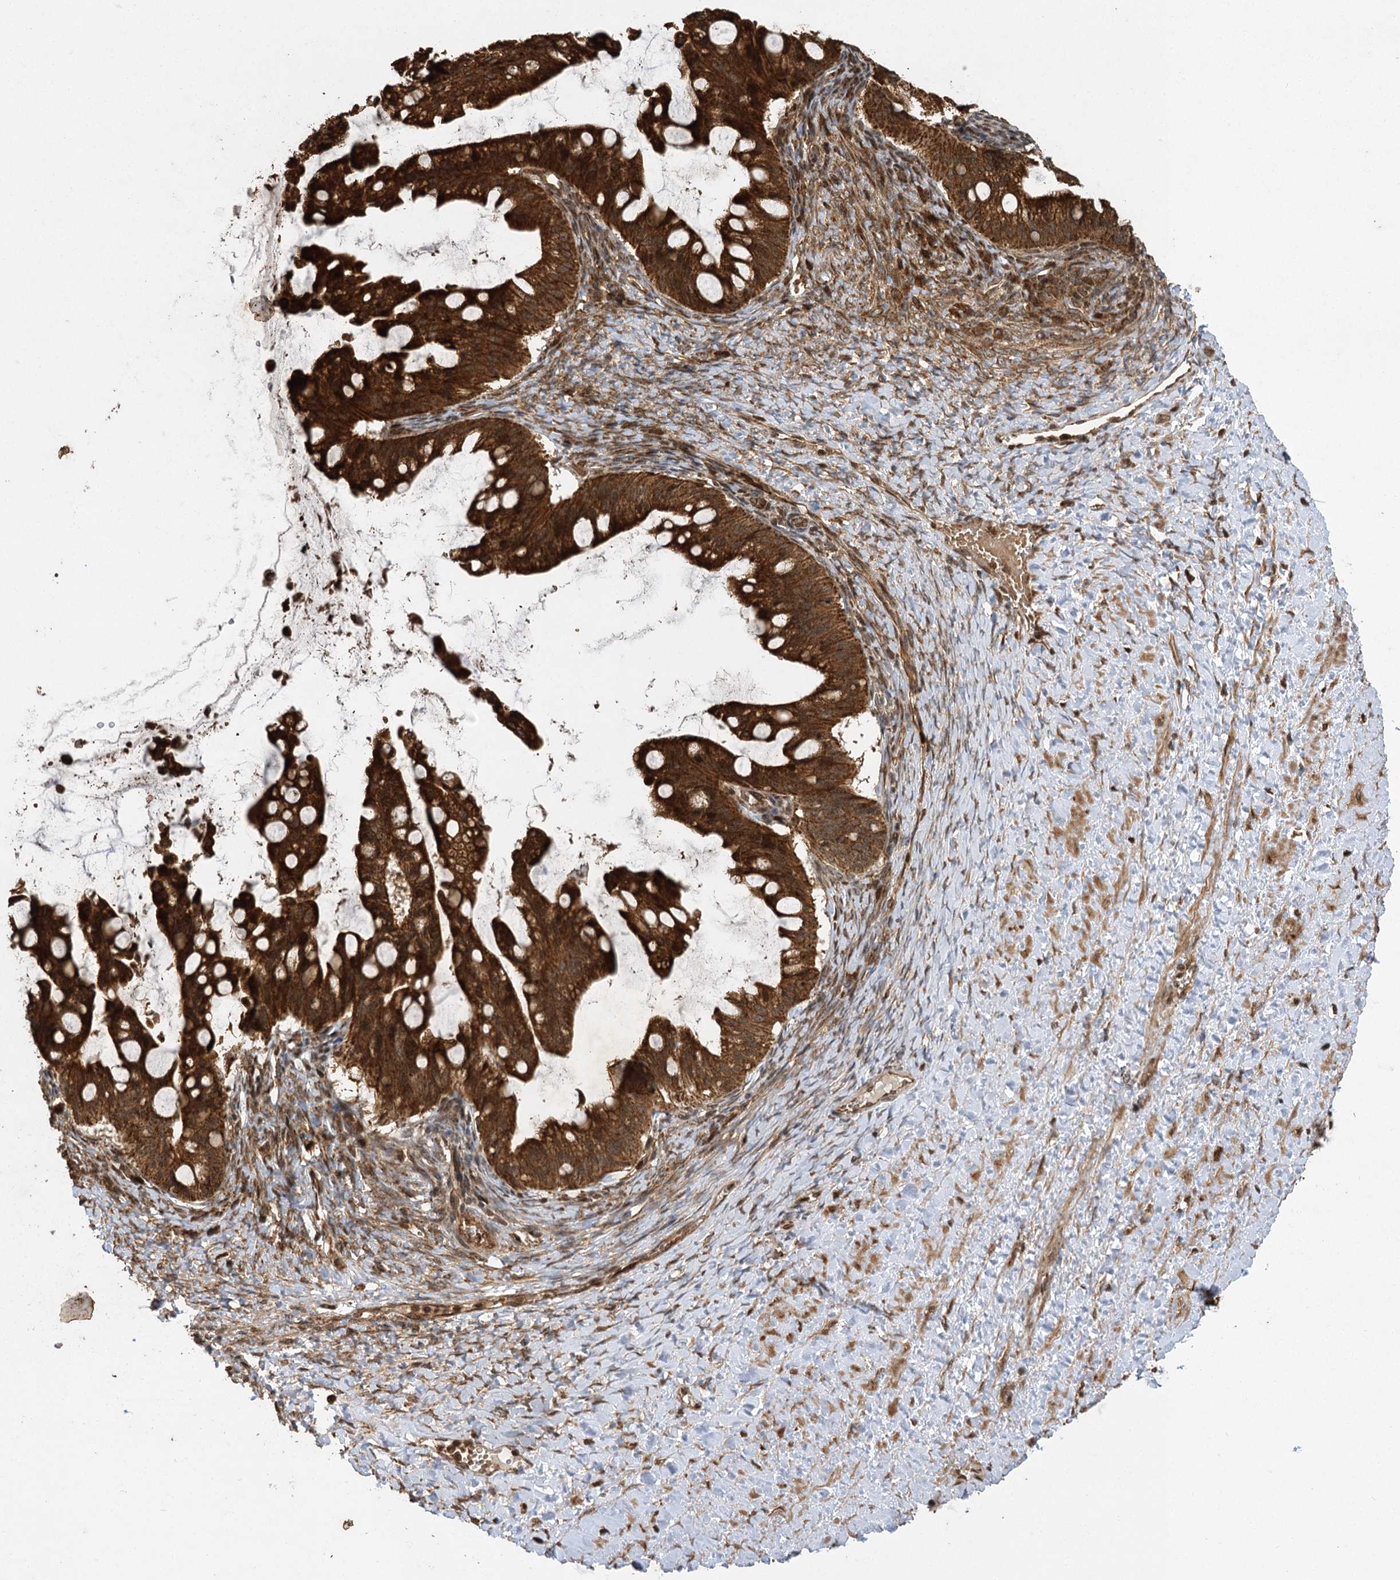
{"staining": {"intensity": "strong", "quantity": ">75%", "location": "cytoplasmic/membranous"}, "tissue": "ovarian cancer", "cell_type": "Tumor cells", "image_type": "cancer", "snomed": [{"axis": "morphology", "description": "Cystadenocarcinoma, mucinous, NOS"}, {"axis": "topography", "description": "Ovary"}], "caption": "Mucinous cystadenocarcinoma (ovarian) stained with DAB immunohistochemistry (IHC) displays high levels of strong cytoplasmic/membranous positivity in about >75% of tumor cells.", "gene": "IL11RA", "patient": {"sex": "female", "age": 73}}